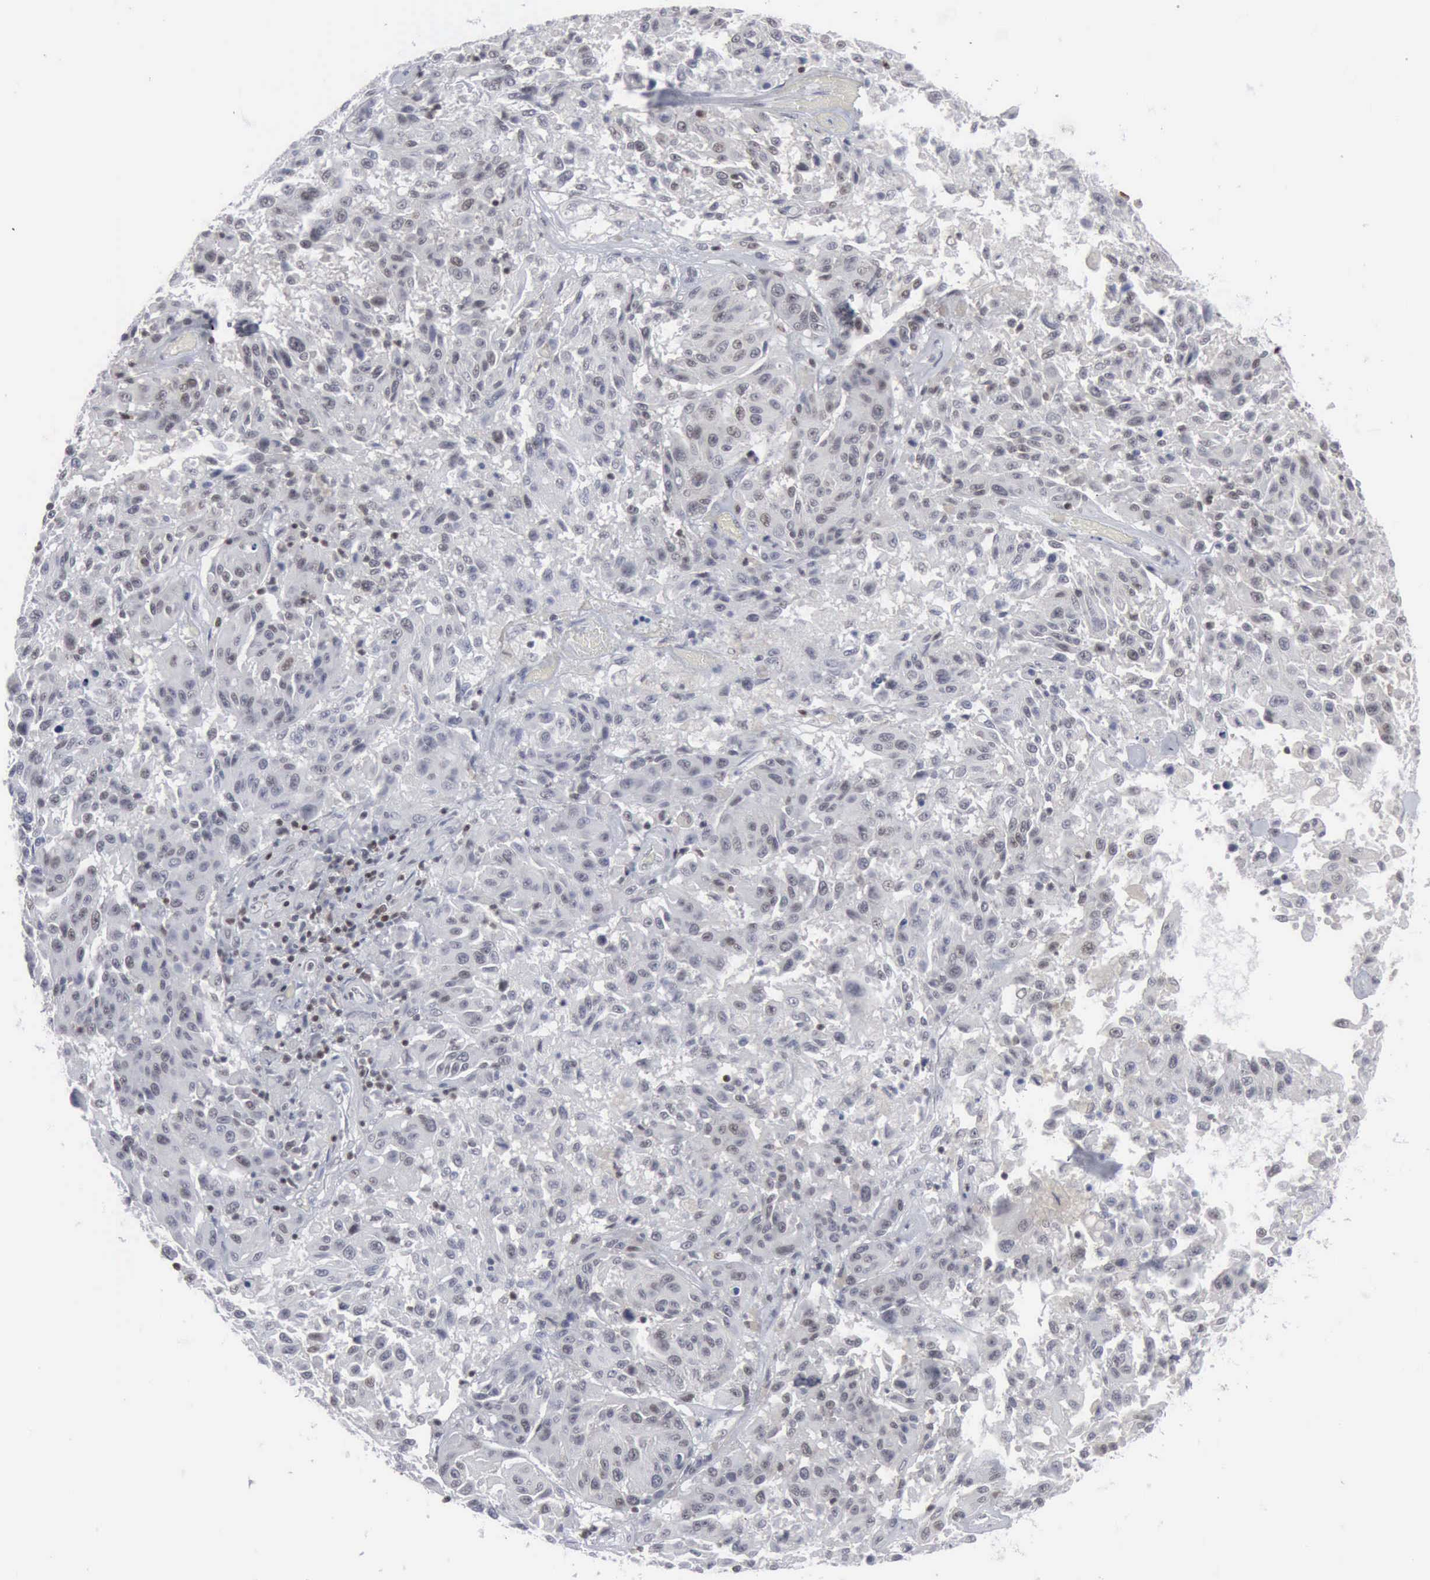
{"staining": {"intensity": "weak", "quantity": "<25%", "location": "nuclear"}, "tissue": "melanoma", "cell_type": "Tumor cells", "image_type": "cancer", "snomed": [{"axis": "morphology", "description": "Malignant melanoma, NOS"}, {"axis": "topography", "description": "Skin"}], "caption": "The photomicrograph demonstrates no staining of tumor cells in malignant melanoma.", "gene": "XPA", "patient": {"sex": "female", "age": 77}}